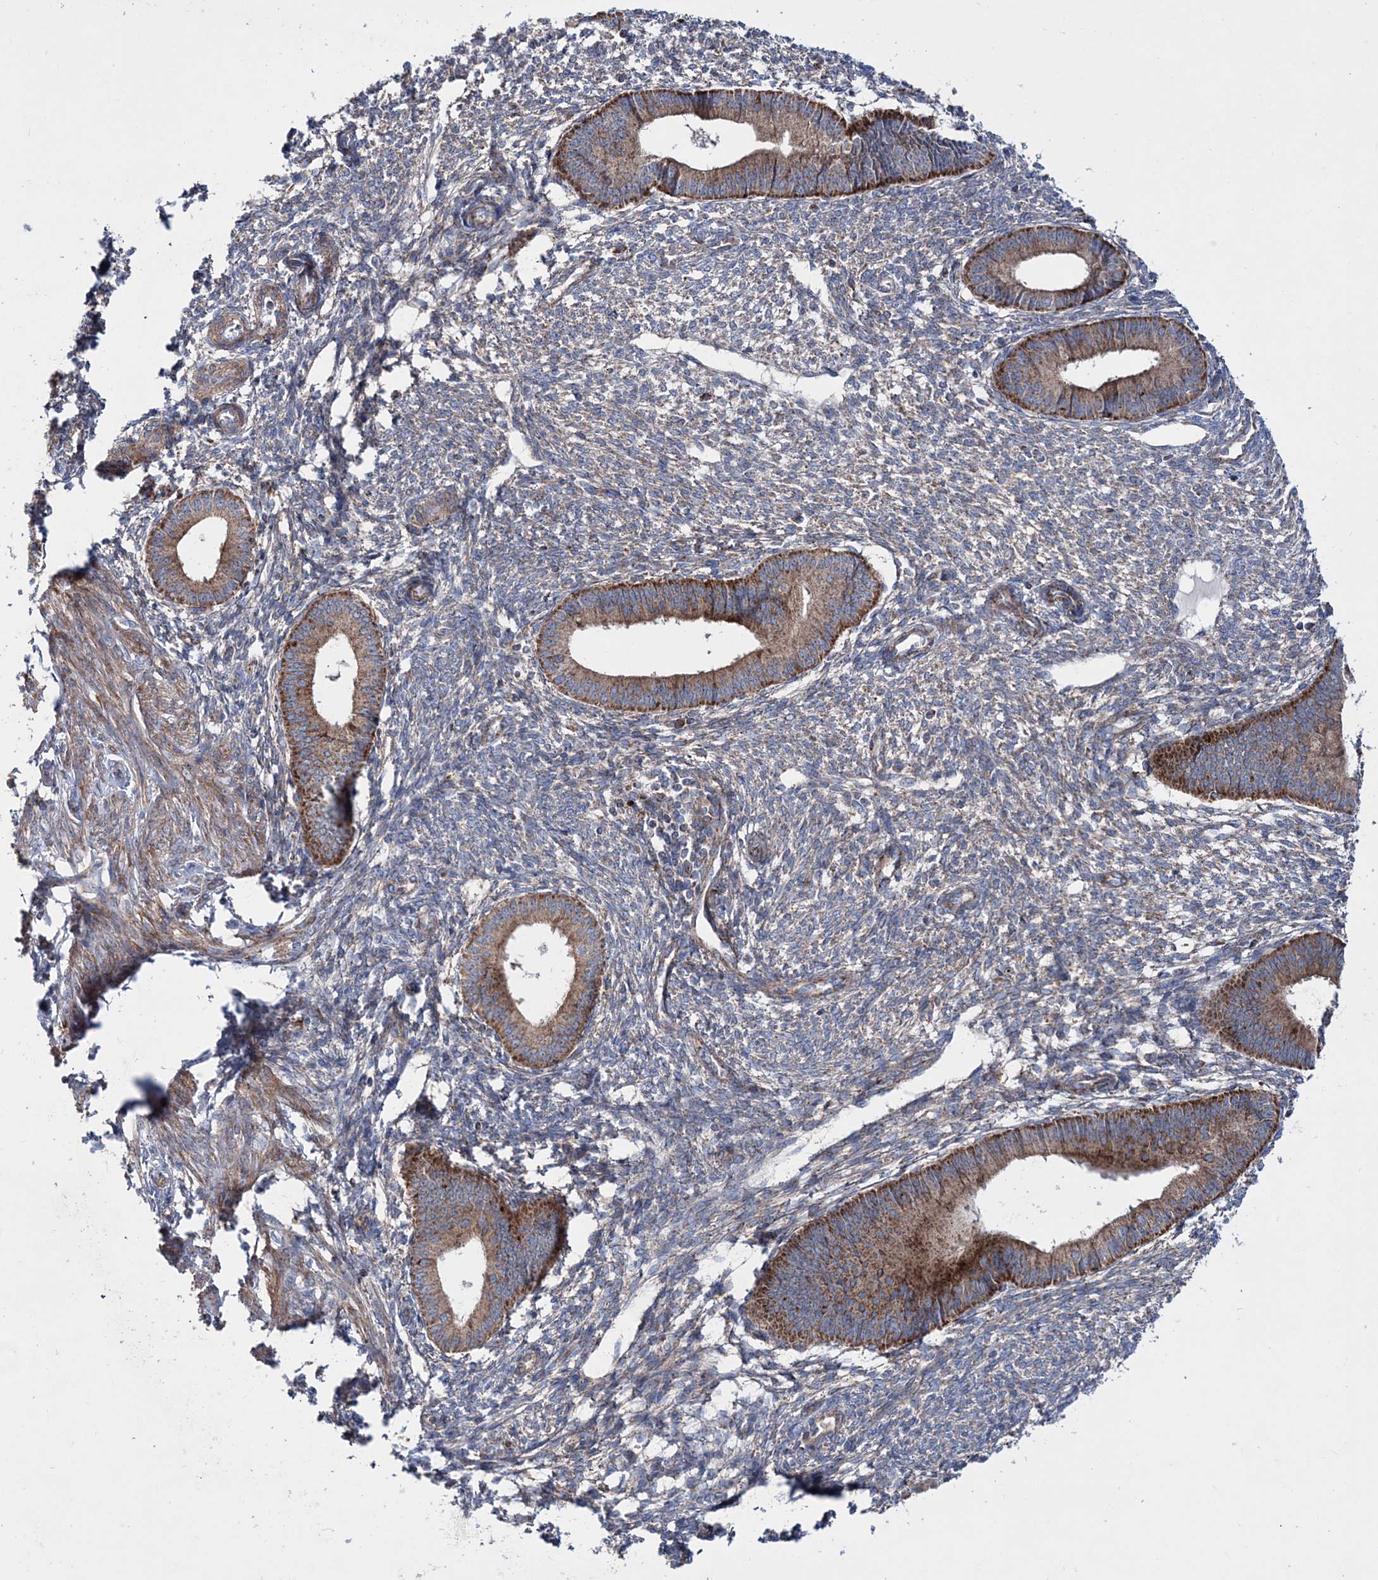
{"staining": {"intensity": "weak", "quantity": "25%-75%", "location": "cytoplasmic/membranous"}, "tissue": "endometrium", "cell_type": "Cells in endometrial stroma", "image_type": "normal", "snomed": [{"axis": "morphology", "description": "Normal tissue, NOS"}, {"axis": "topography", "description": "Endometrium"}], "caption": "DAB (3,3'-diaminobenzidine) immunohistochemical staining of benign human endometrium shows weak cytoplasmic/membranous protein expression in approximately 25%-75% of cells in endometrial stroma. Ihc stains the protein in brown and the nuclei are stained blue.", "gene": "NGLY1", "patient": {"sex": "female", "age": 46}}